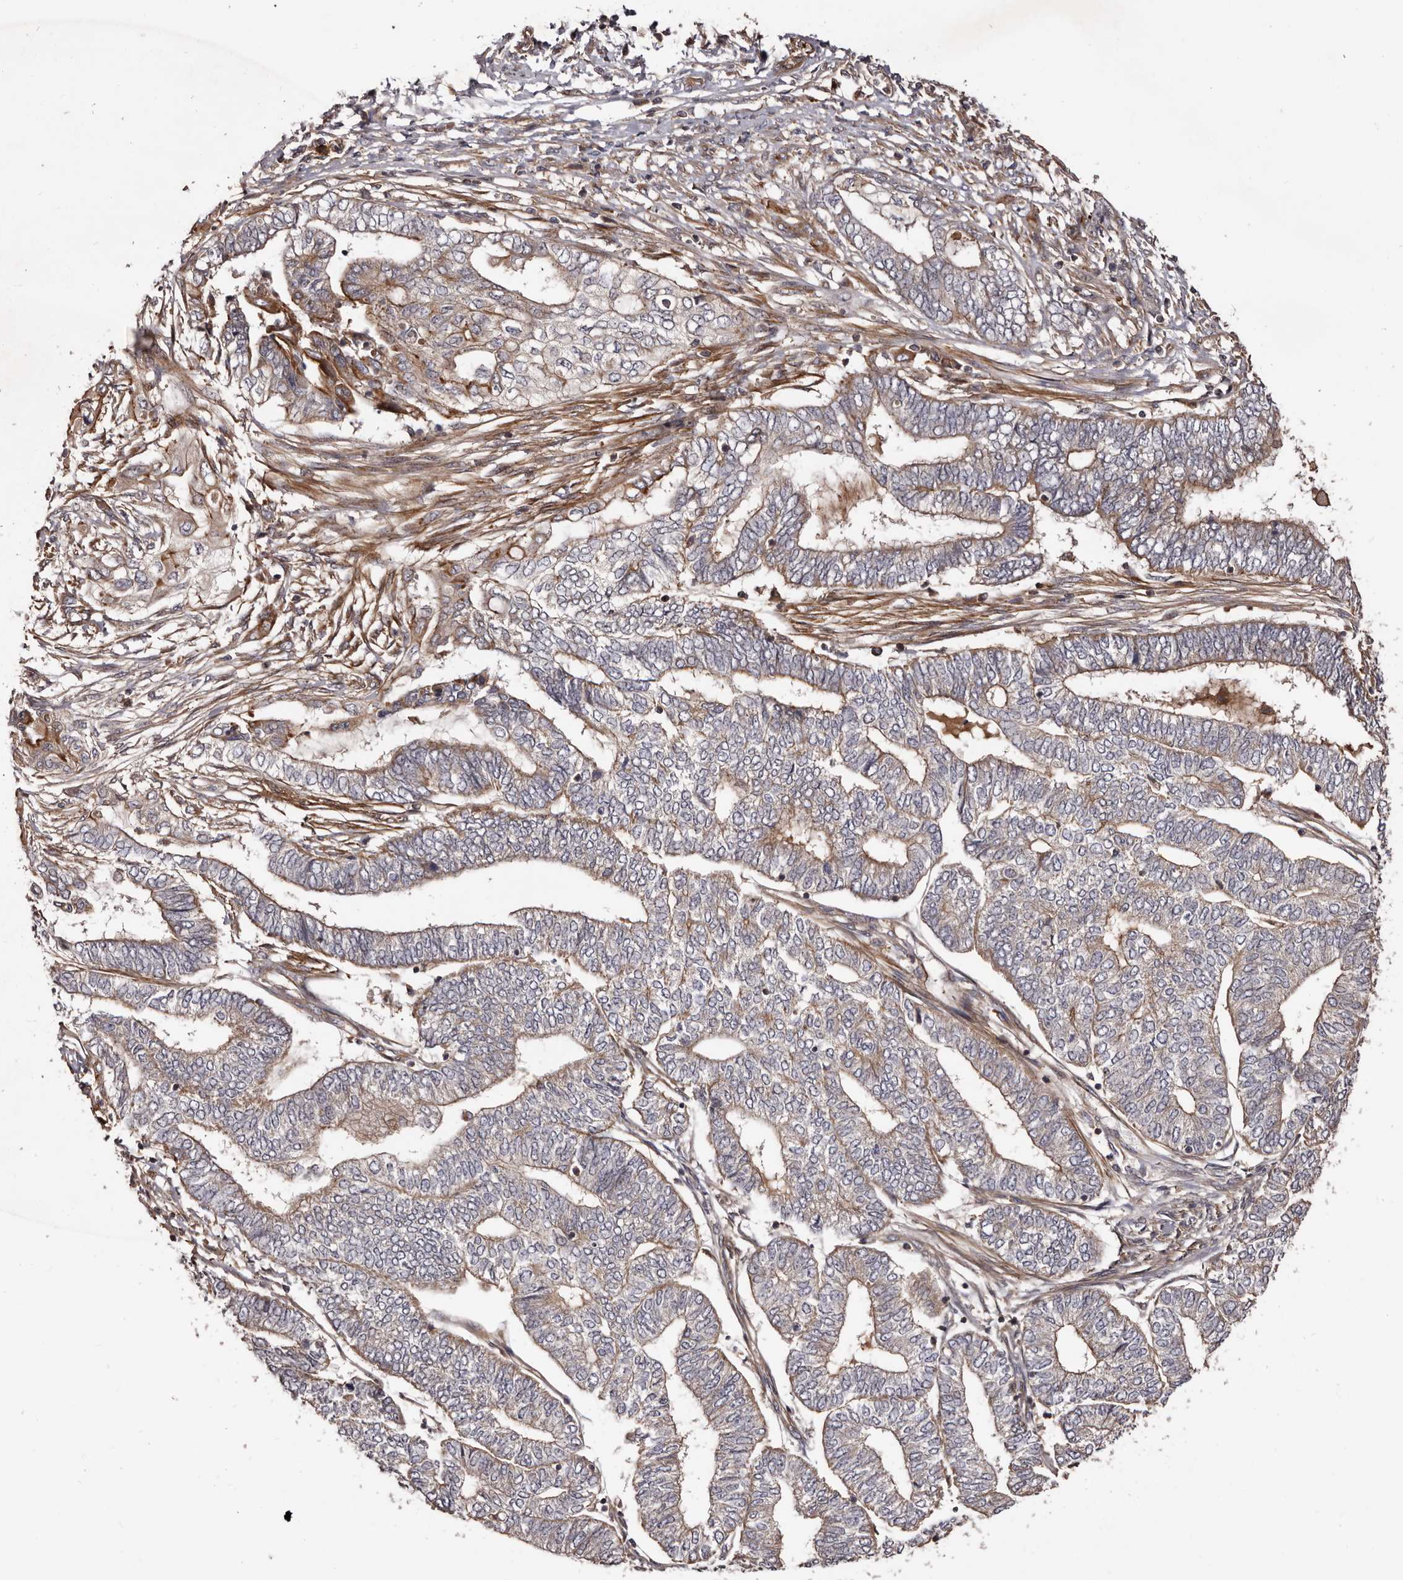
{"staining": {"intensity": "weak", "quantity": "25%-75%", "location": "cytoplasmic/membranous"}, "tissue": "endometrial cancer", "cell_type": "Tumor cells", "image_type": "cancer", "snomed": [{"axis": "morphology", "description": "Adenocarcinoma, NOS"}, {"axis": "topography", "description": "Uterus"}, {"axis": "topography", "description": "Endometrium"}], "caption": "This is an image of IHC staining of endometrial cancer (adenocarcinoma), which shows weak staining in the cytoplasmic/membranous of tumor cells.", "gene": "GTPBP1", "patient": {"sex": "female", "age": 70}}